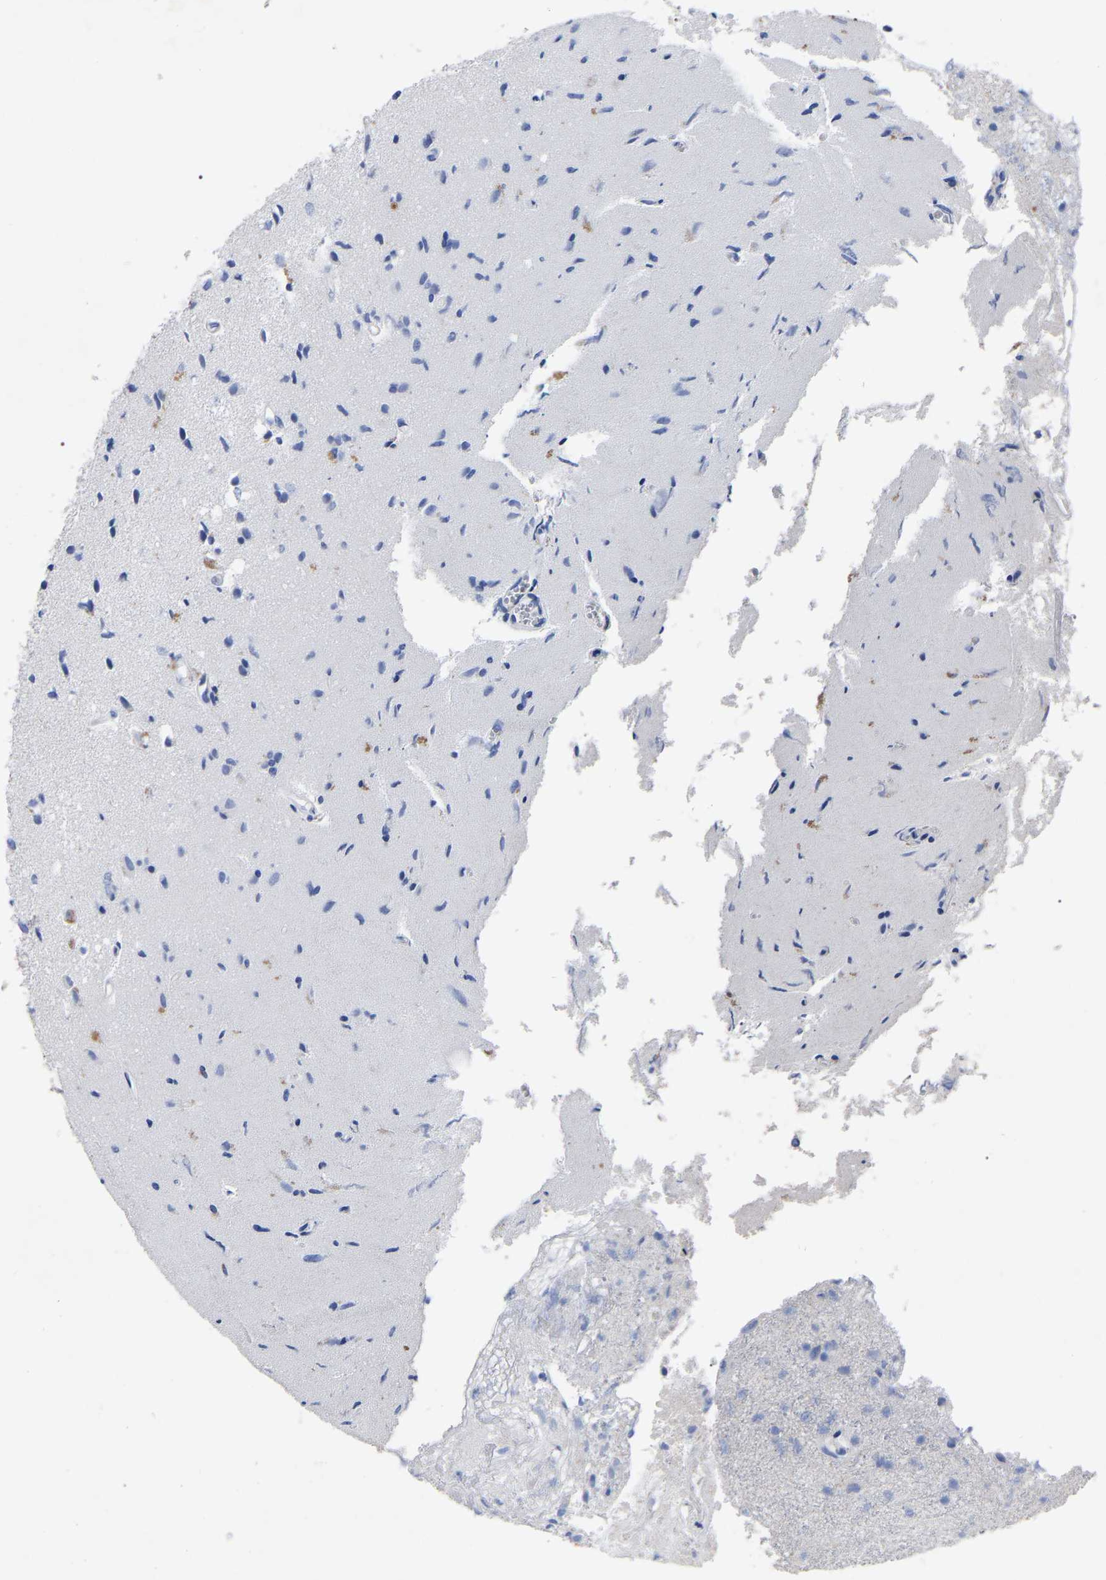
{"staining": {"intensity": "negative", "quantity": "none", "location": "none"}, "tissue": "glioma", "cell_type": "Tumor cells", "image_type": "cancer", "snomed": [{"axis": "morphology", "description": "Glioma, malignant, High grade"}, {"axis": "topography", "description": "Brain"}], "caption": "Human glioma stained for a protein using IHC demonstrates no positivity in tumor cells.", "gene": "ANXA13", "patient": {"sex": "female", "age": 59}}